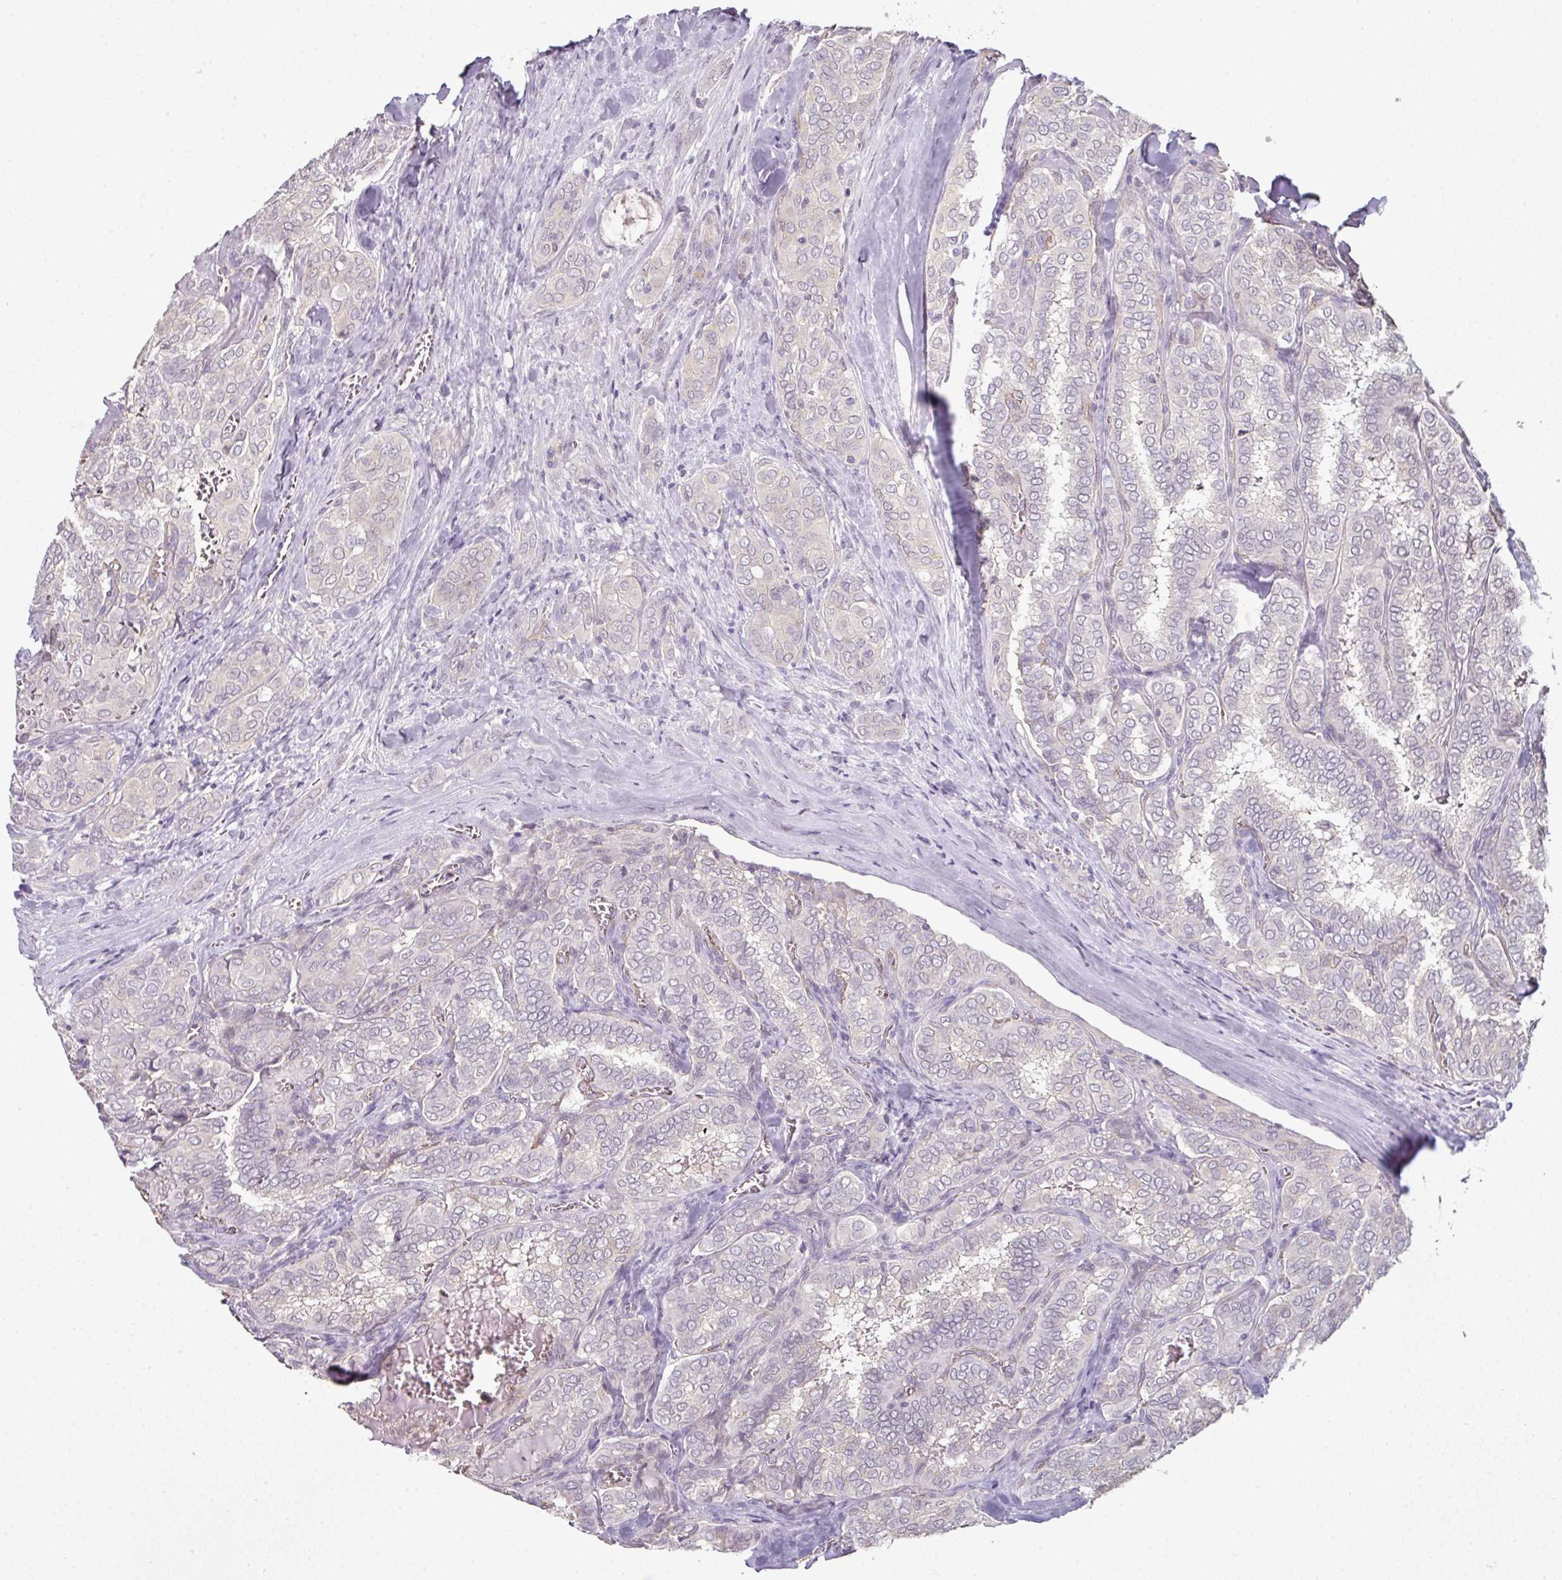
{"staining": {"intensity": "negative", "quantity": "none", "location": "none"}, "tissue": "thyroid cancer", "cell_type": "Tumor cells", "image_type": "cancer", "snomed": [{"axis": "morphology", "description": "Papillary adenocarcinoma, NOS"}, {"axis": "topography", "description": "Thyroid gland"}], "caption": "This micrograph is of thyroid cancer (papillary adenocarcinoma) stained with immunohistochemistry to label a protein in brown with the nuclei are counter-stained blue. There is no positivity in tumor cells.", "gene": "C19orf33", "patient": {"sex": "female", "age": 30}}